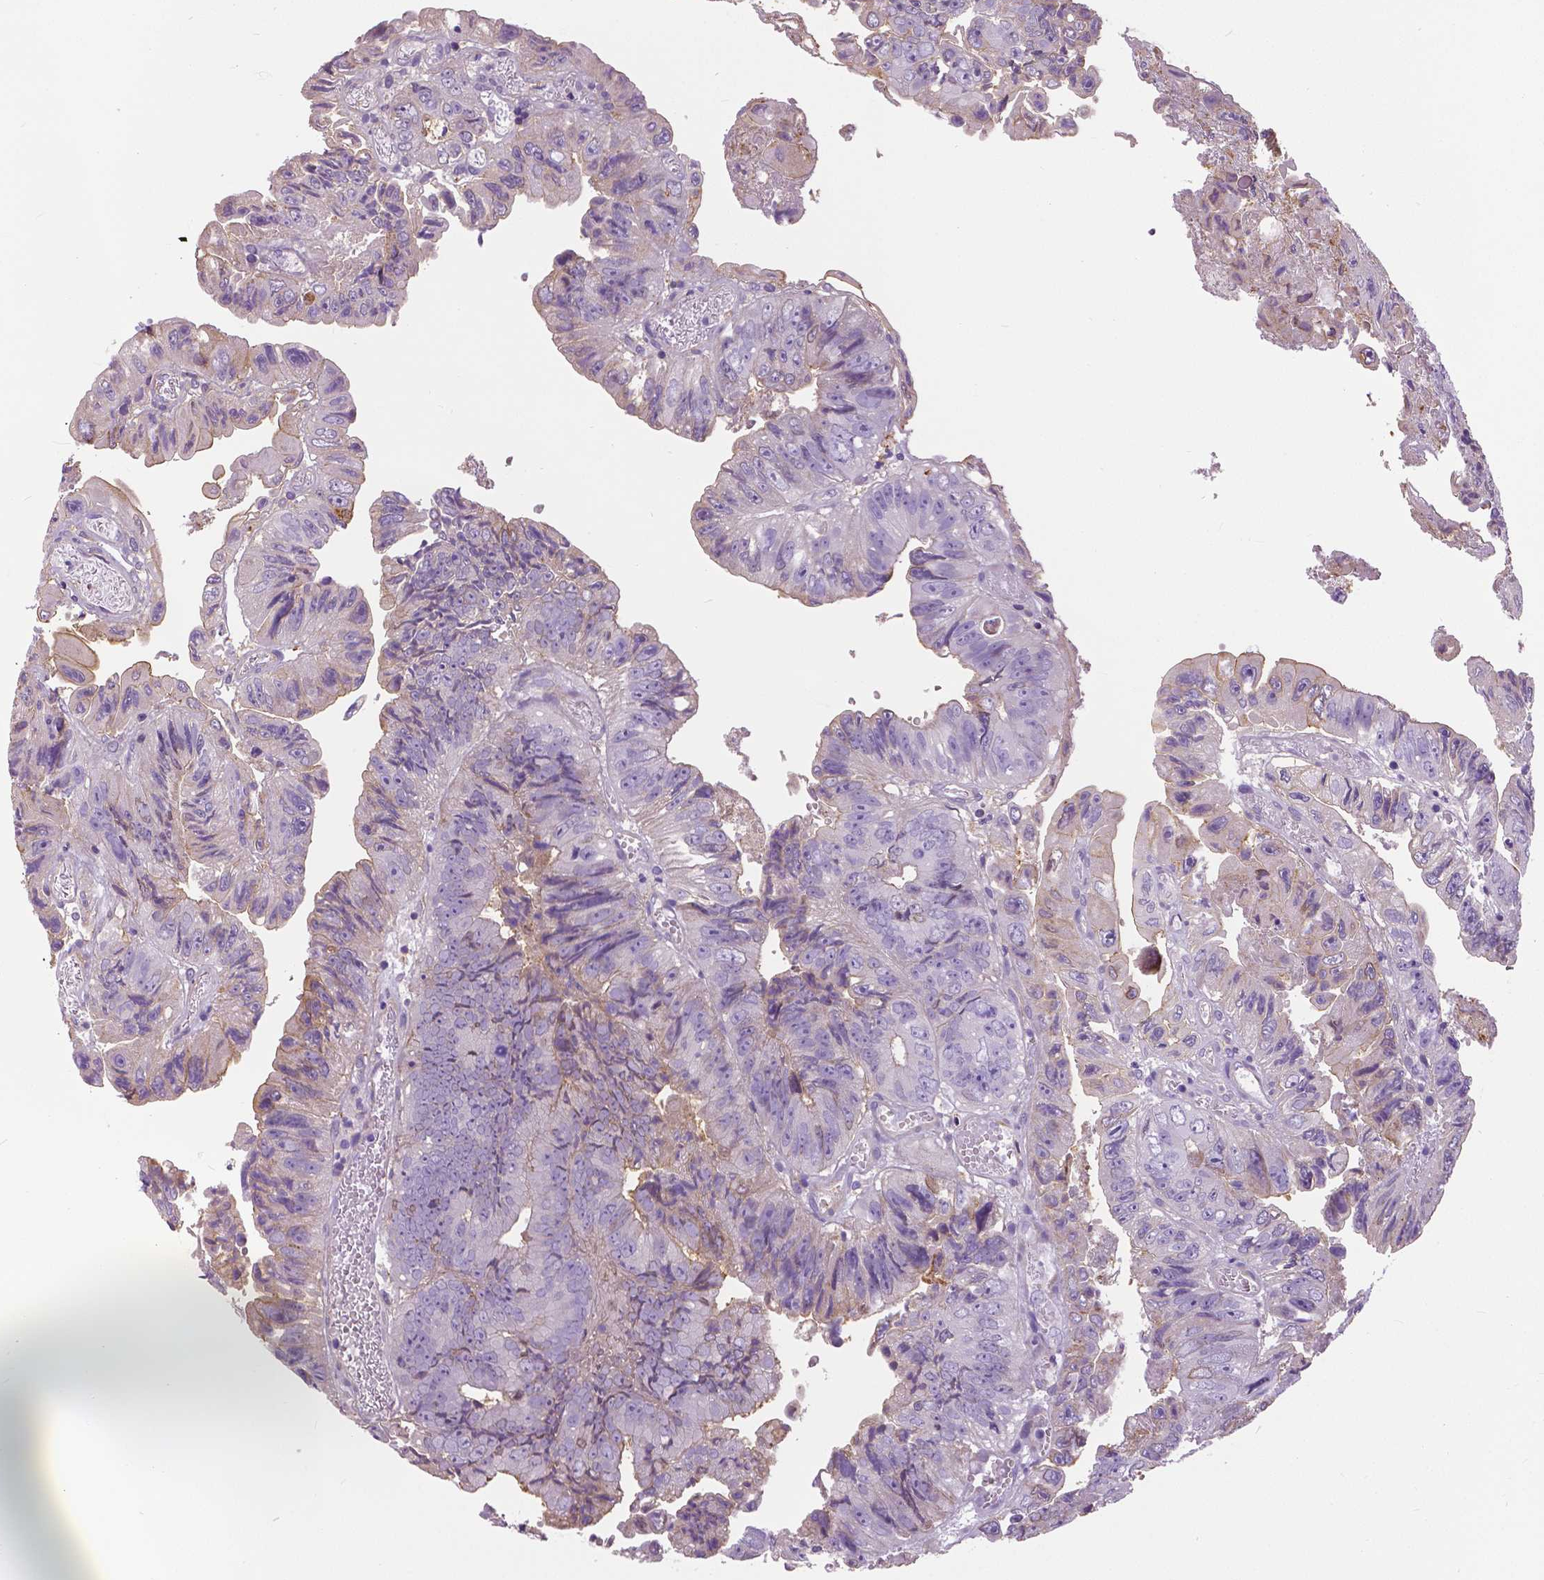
{"staining": {"intensity": "weak", "quantity": "<25%", "location": "cytoplasmic/membranous"}, "tissue": "colorectal cancer", "cell_type": "Tumor cells", "image_type": "cancer", "snomed": [{"axis": "morphology", "description": "Adenocarcinoma, NOS"}, {"axis": "topography", "description": "Colon"}], "caption": "Tumor cells are negative for protein expression in human colorectal adenocarcinoma. Brightfield microscopy of IHC stained with DAB (3,3'-diaminobenzidine) (brown) and hematoxylin (blue), captured at high magnification.", "gene": "ANXA13", "patient": {"sex": "female", "age": 84}}